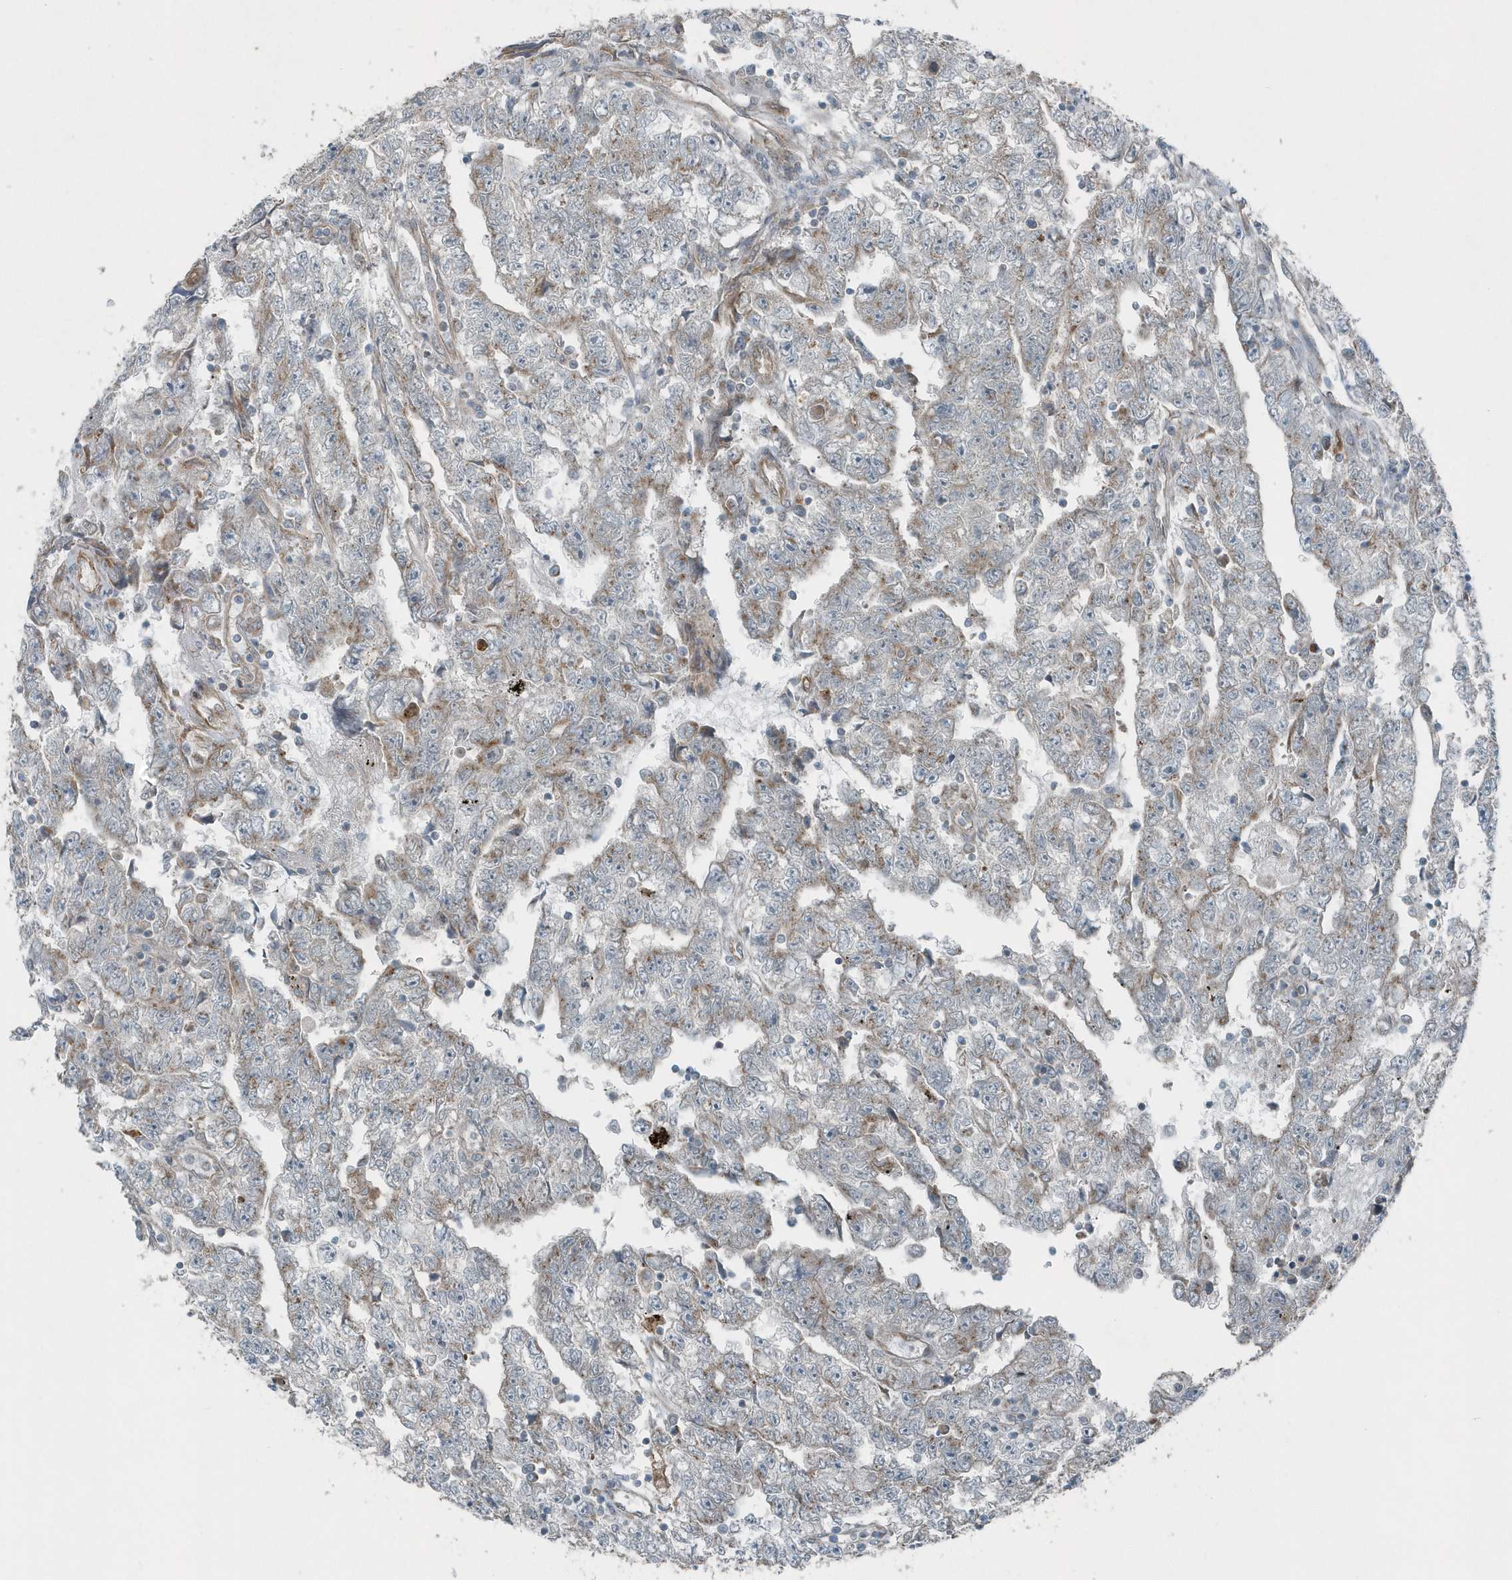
{"staining": {"intensity": "negative", "quantity": "none", "location": "none"}, "tissue": "testis cancer", "cell_type": "Tumor cells", "image_type": "cancer", "snomed": [{"axis": "morphology", "description": "Carcinoma, Embryonal, NOS"}, {"axis": "topography", "description": "Testis"}], "caption": "The image reveals no staining of tumor cells in testis embryonal carcinoma.", "gene": "GCC2", "patient": {"sex": "male", "age": 25}}